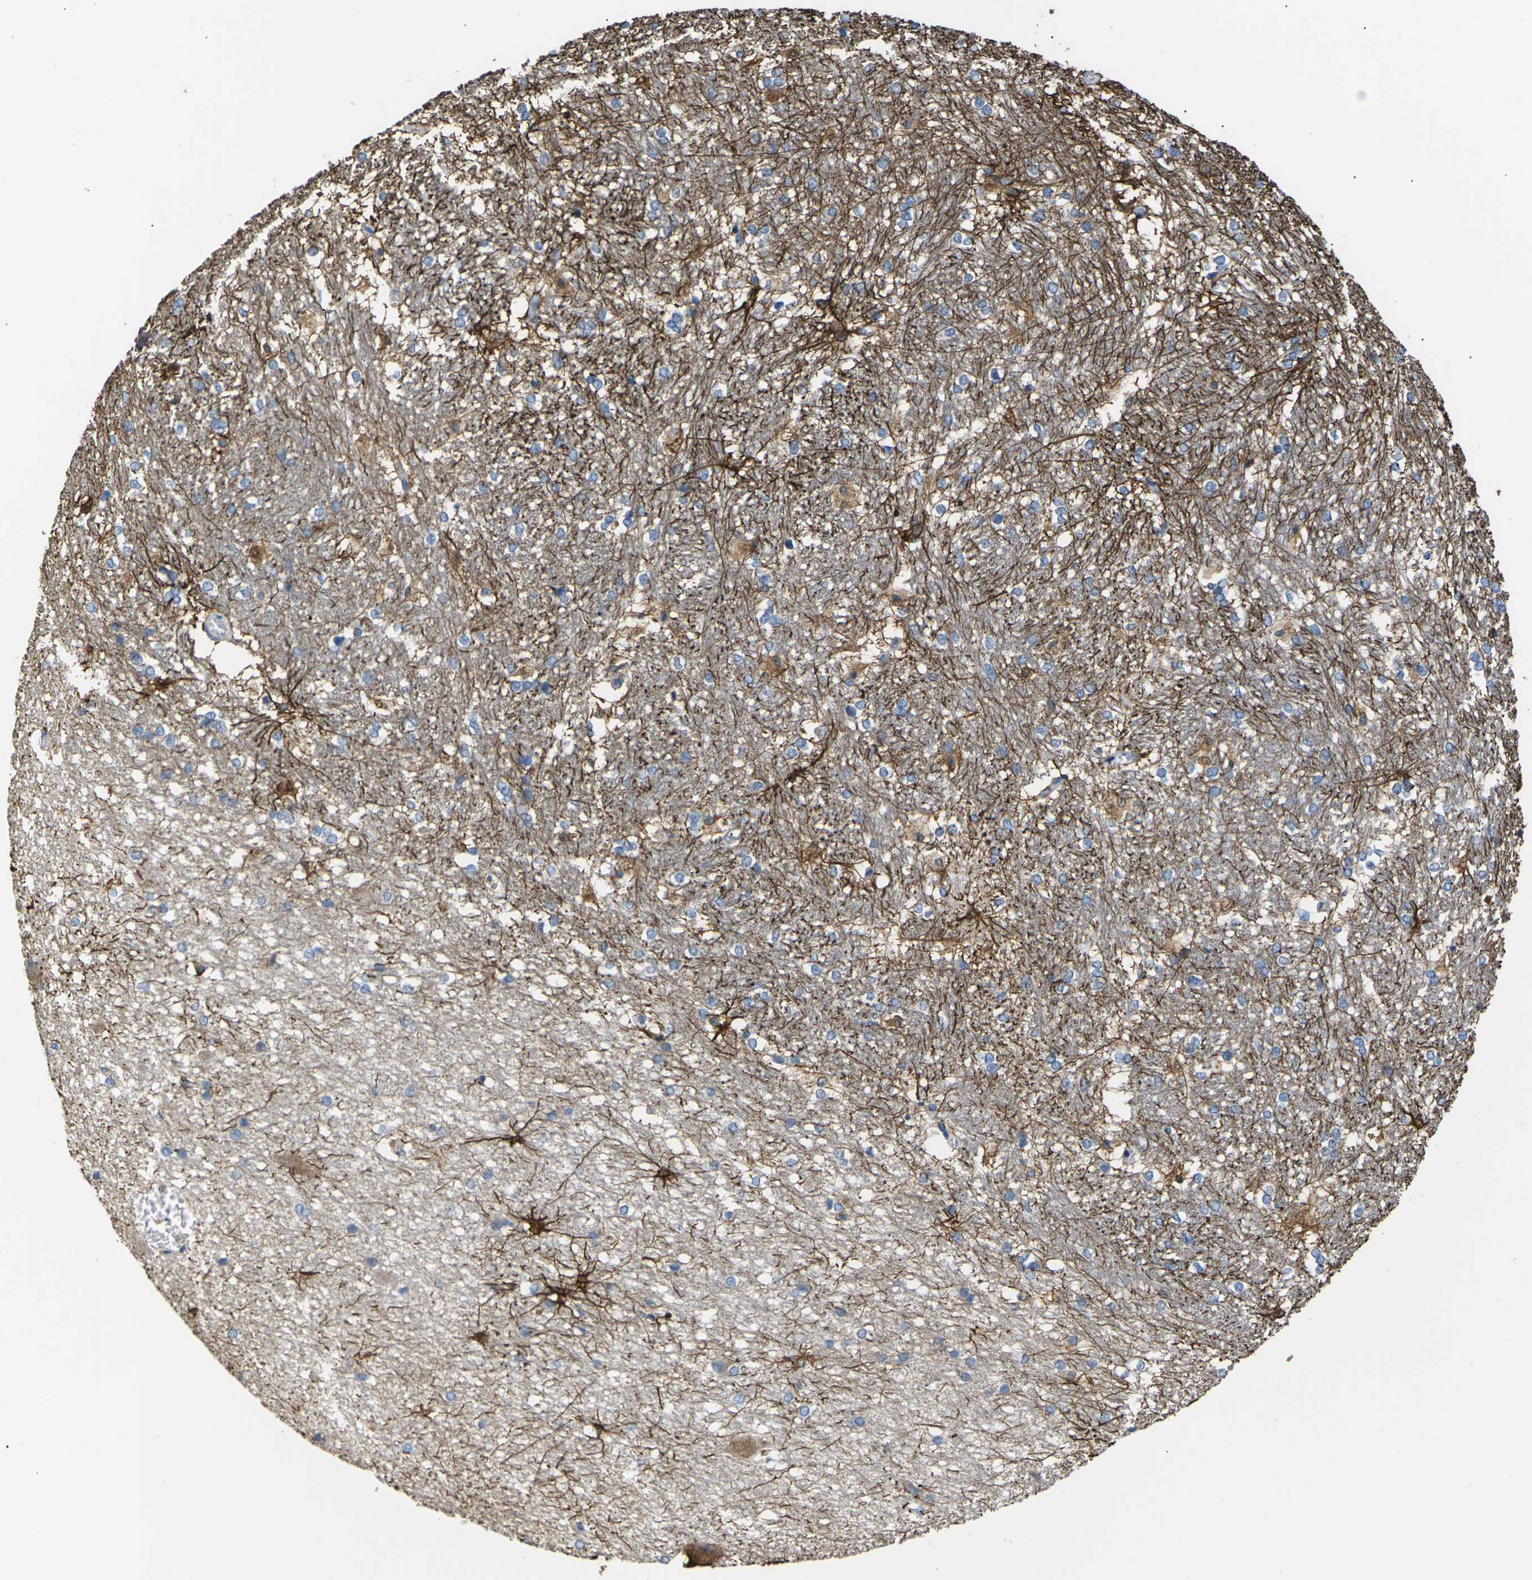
{"staining": {"intensity": "strong", "quantity": "25%-75%", "location": "cytoplasmic/membranous"}, "tissue": "hippocampus", "cell_type": "Glial cells", "image_type": "normal", "snomed": [{"axis": "morphology", "description": "Normal tissue, NOS"}, {"axis": "topography", "description": "Hippocampus"}], "caption": "DAB immunohistochemical staining of unremarkable human hippocampus shows strong cytoplasmic/membranous protein staining in approximately 25%-75% of glial cells. (DAB = brown stain, brightfield microscopy at high magnification).", "gene": "KLHDC8B", "patient": {"sex": "female", "age": 19}}